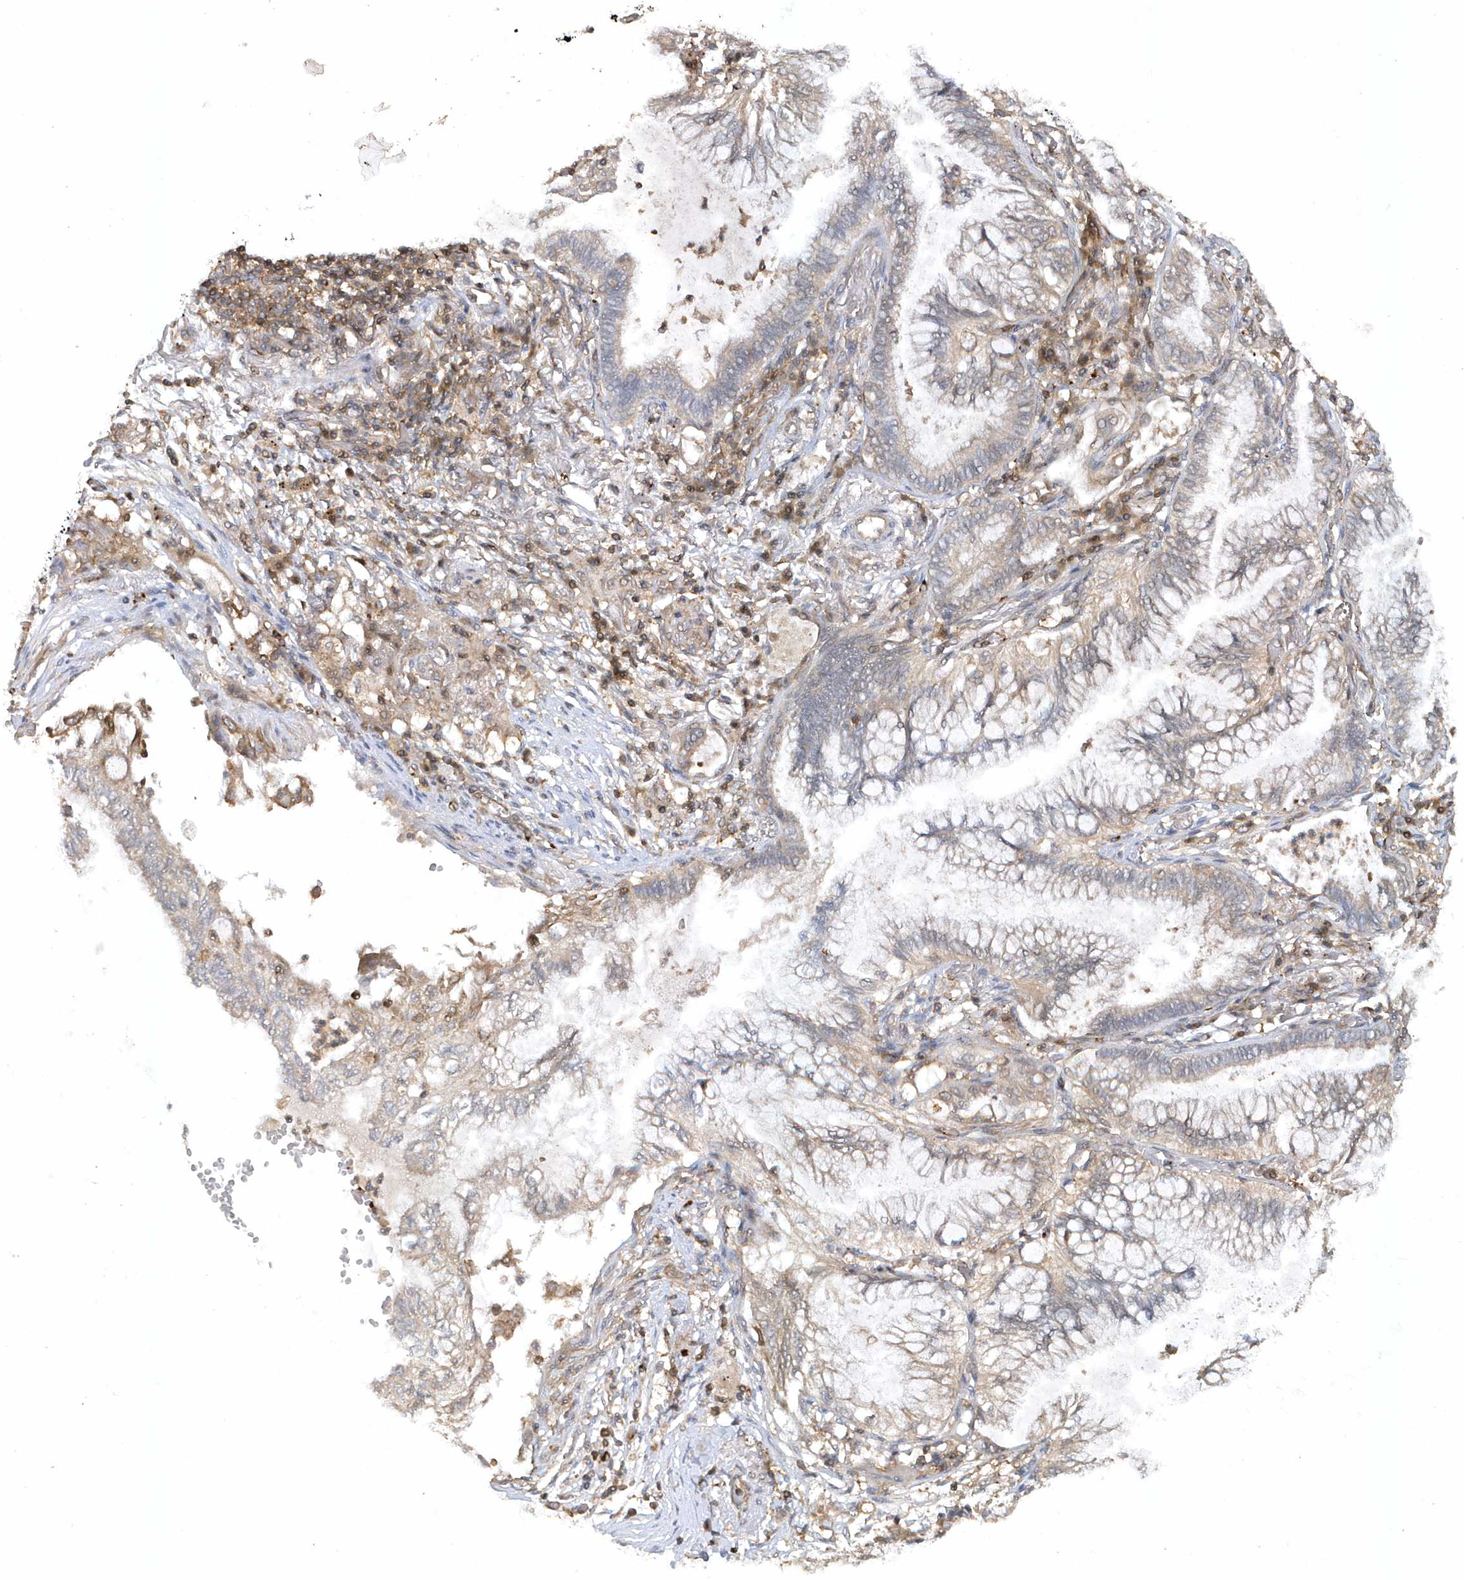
{"staining": {"intensity": "weak", "quantity": "25%-75%", "location": "cytoplasmic/membranous"}, "tissue": "lung cancer", "cell_type": "Tumor cells", "image_type": "cancer", "snomed": [{"axis": "morphology", "description": "Adenocarcinoma, NOS"}, {"axis": "topography", "description": "Lung"}], "caption": "Lung cancer stained for a protein shows weak cytoplasmic/membranous positivity in tumor cells.", "gene": "ACYP1", "patient": {"sex": "female", "age": 70}}